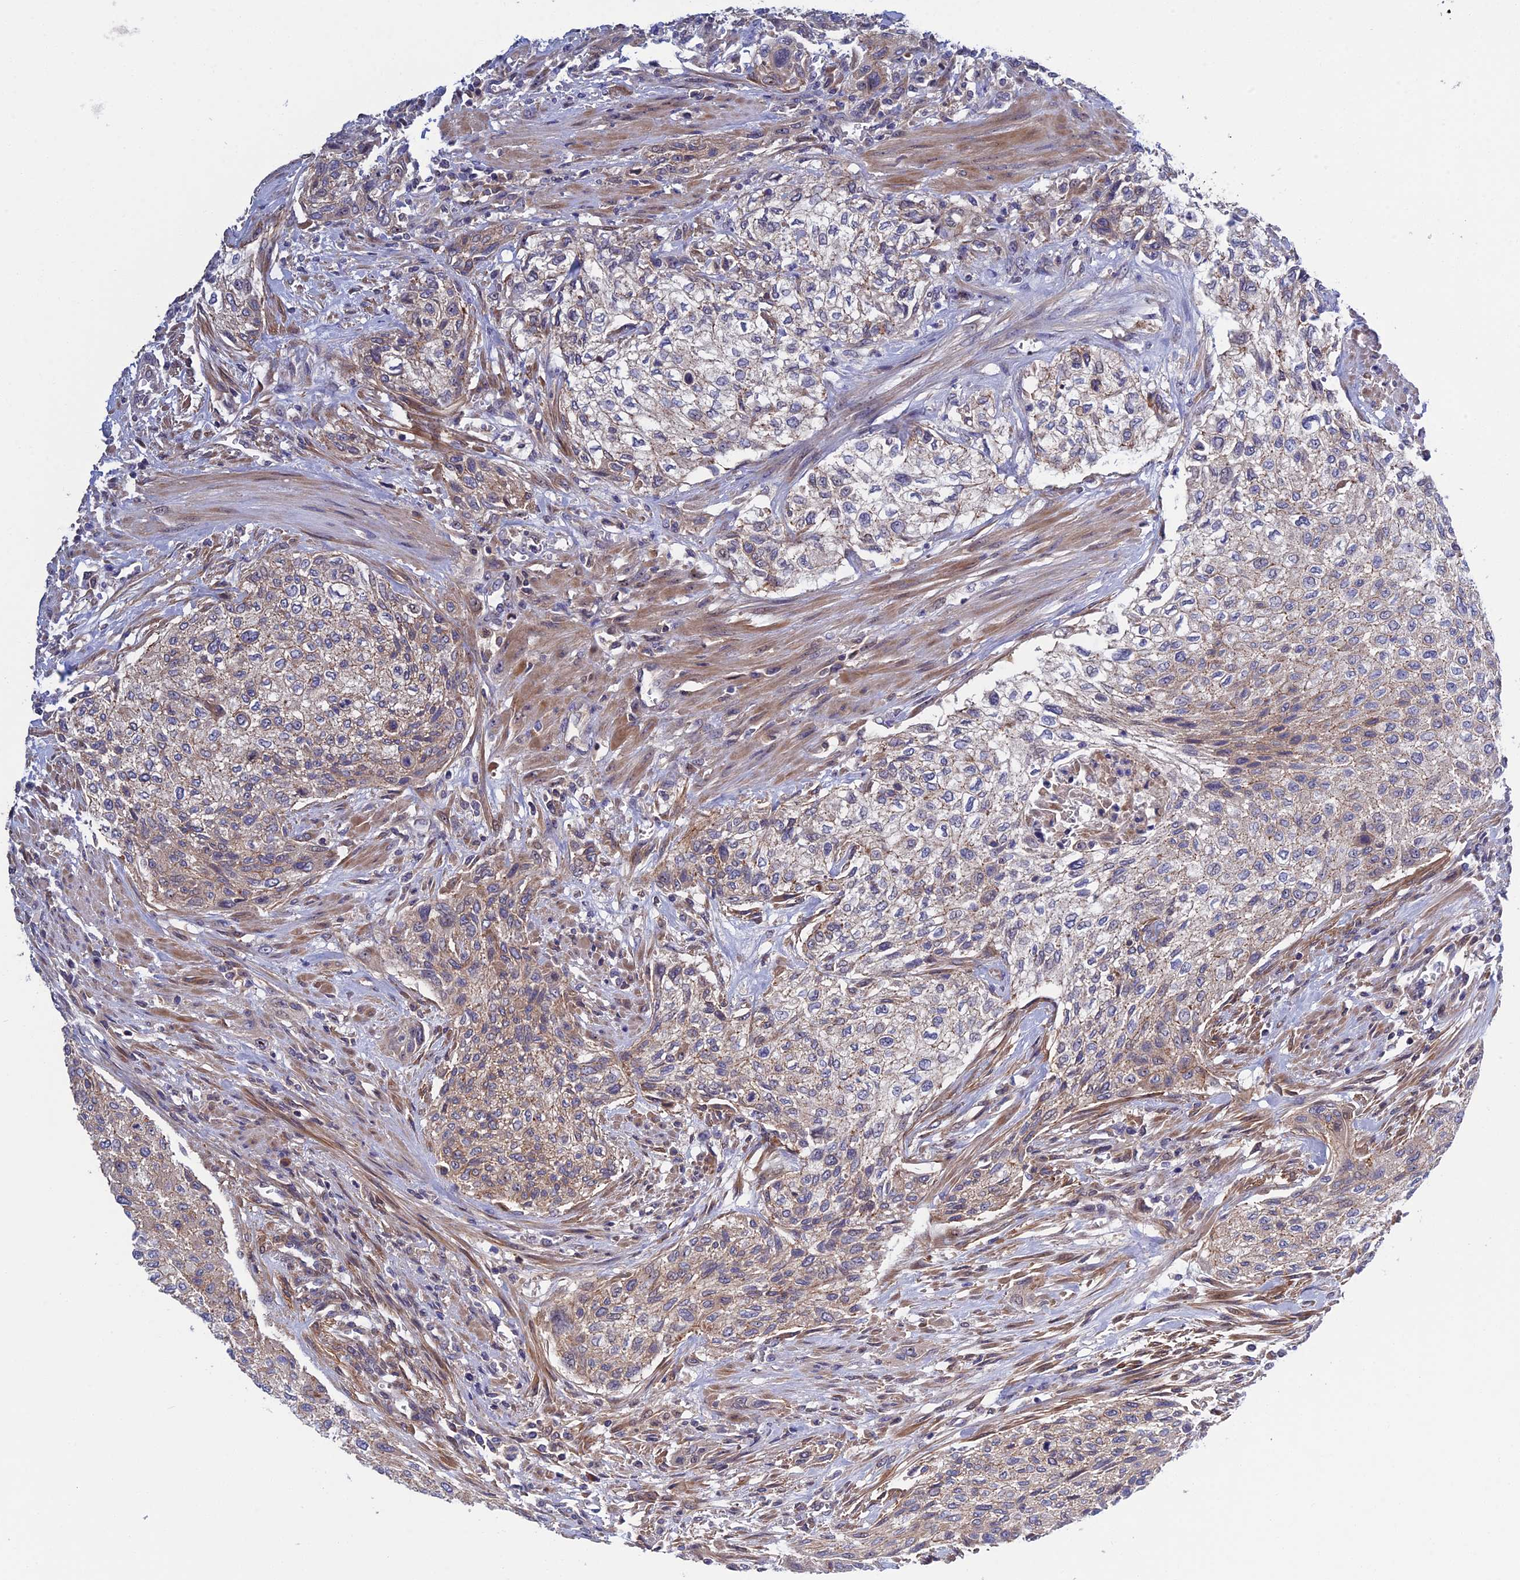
{"staining": {"intensity": "negative", "quantity": "none", "location": "none"}, "tissue": "urothelial cancer", "cell_type": "Tumor cells", "image_type": "cancer", "snomed": [{"axis": "morphology", "description": "Urothelial carcinoma, High grade"}, {"axis": "topography", "description": "Urinary bladder"}], "caption": "High power microscopy photomicrograph of an immunohistochemistry micrograph of urothelial carcinoma (high-grade), revealing no significant positivity in tumor cells.", "gene": "CRACD", "patient": {"sex": "male", "age": 35}}